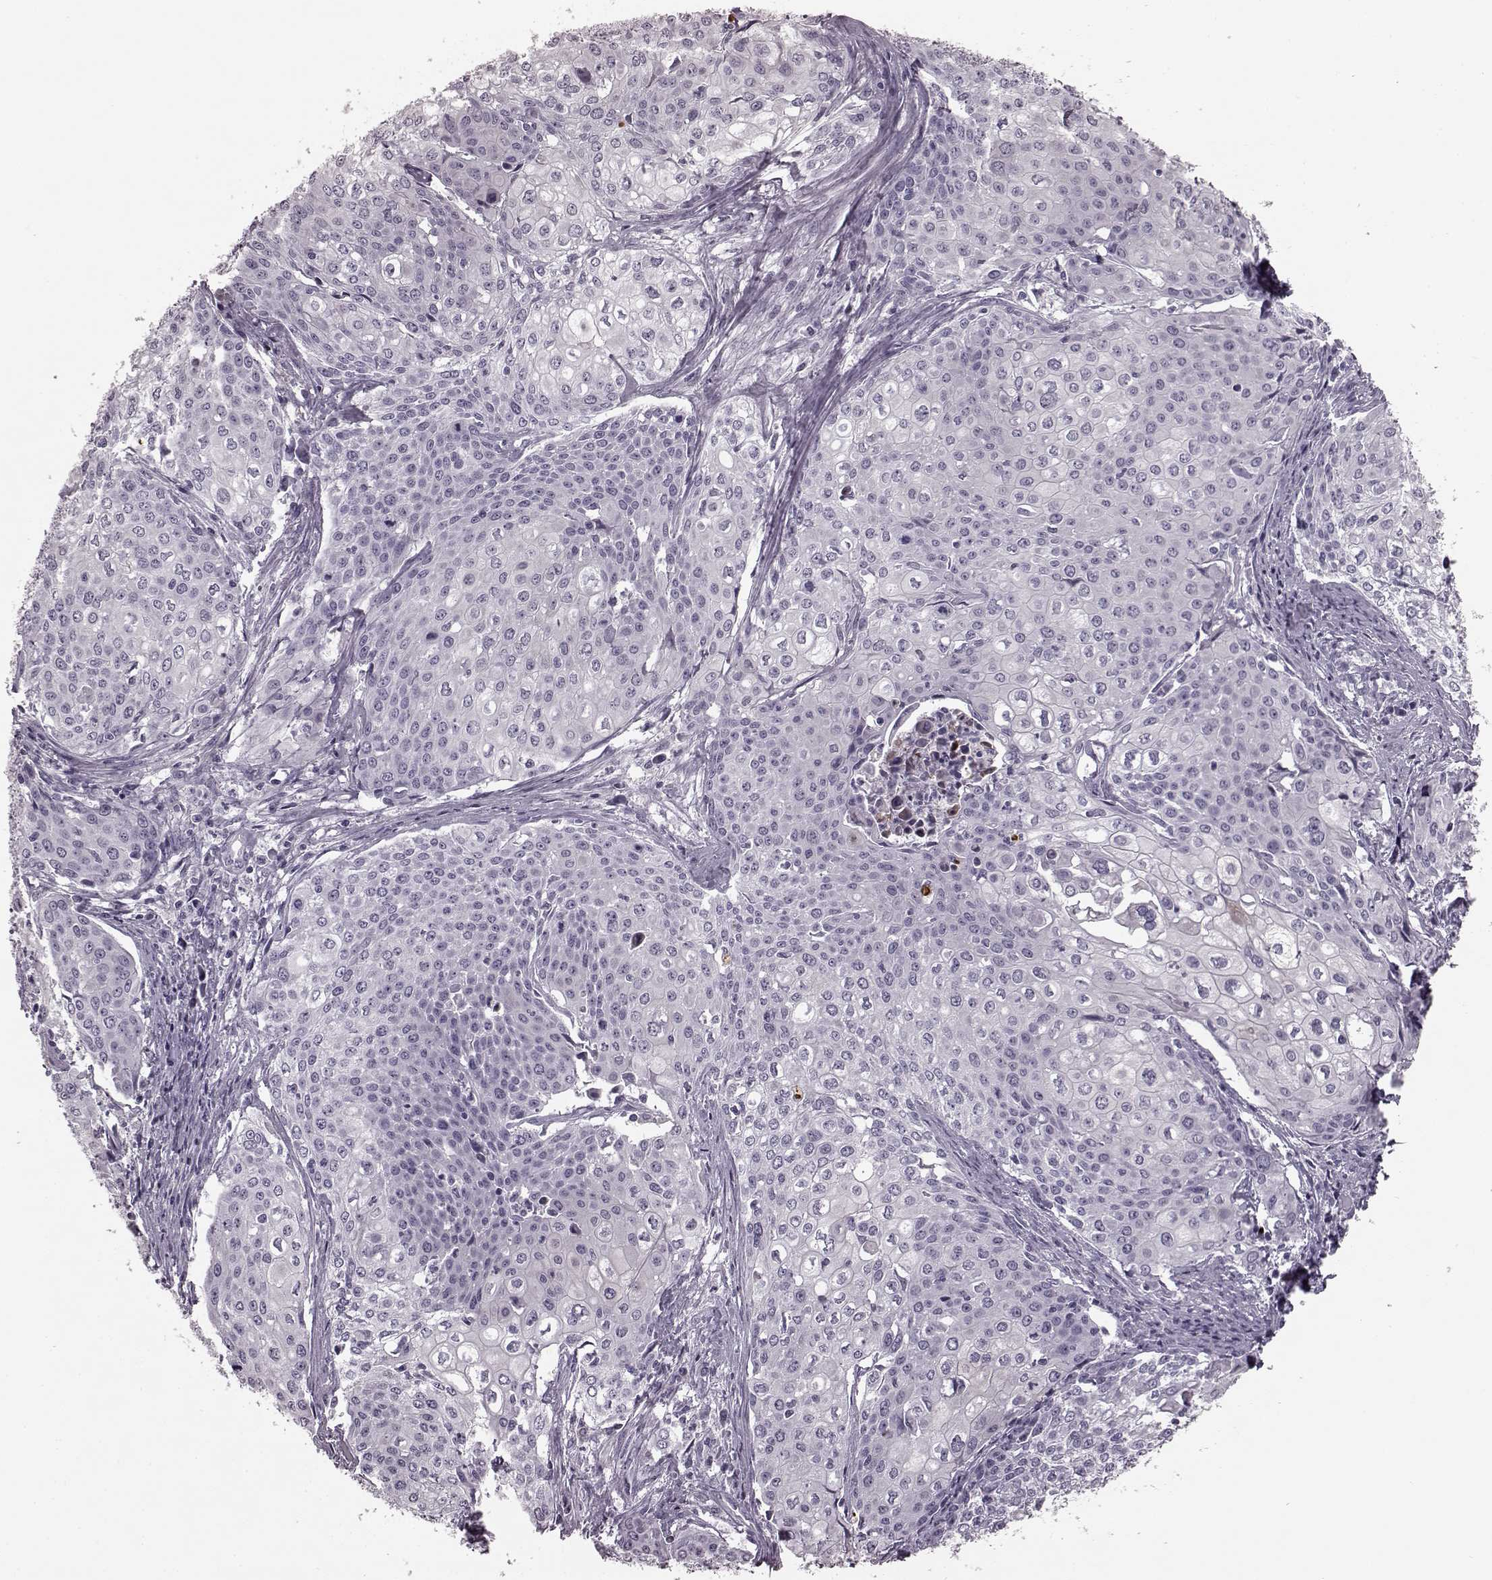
{"staining": {"intensity": "negative", "quantity": "none", "location": "none"}, "tissue": "cervical cancer", "cell_type": "Tumor cells", "image_type": "cancer", "snomed": [{"axis": "morphology", "description": "Squamous cell carcinoma, NOS"}, {"axis": "topography", "description": "Cervix"}], "caption": "A high-resolution photomicrograph shows immunohistochemistry (IHC) staining of cervical cancer, which demonstrates no significant staining in tumor cells.", "gene": "TRPM1", "patient": {"sex": "female", "age": 39}}